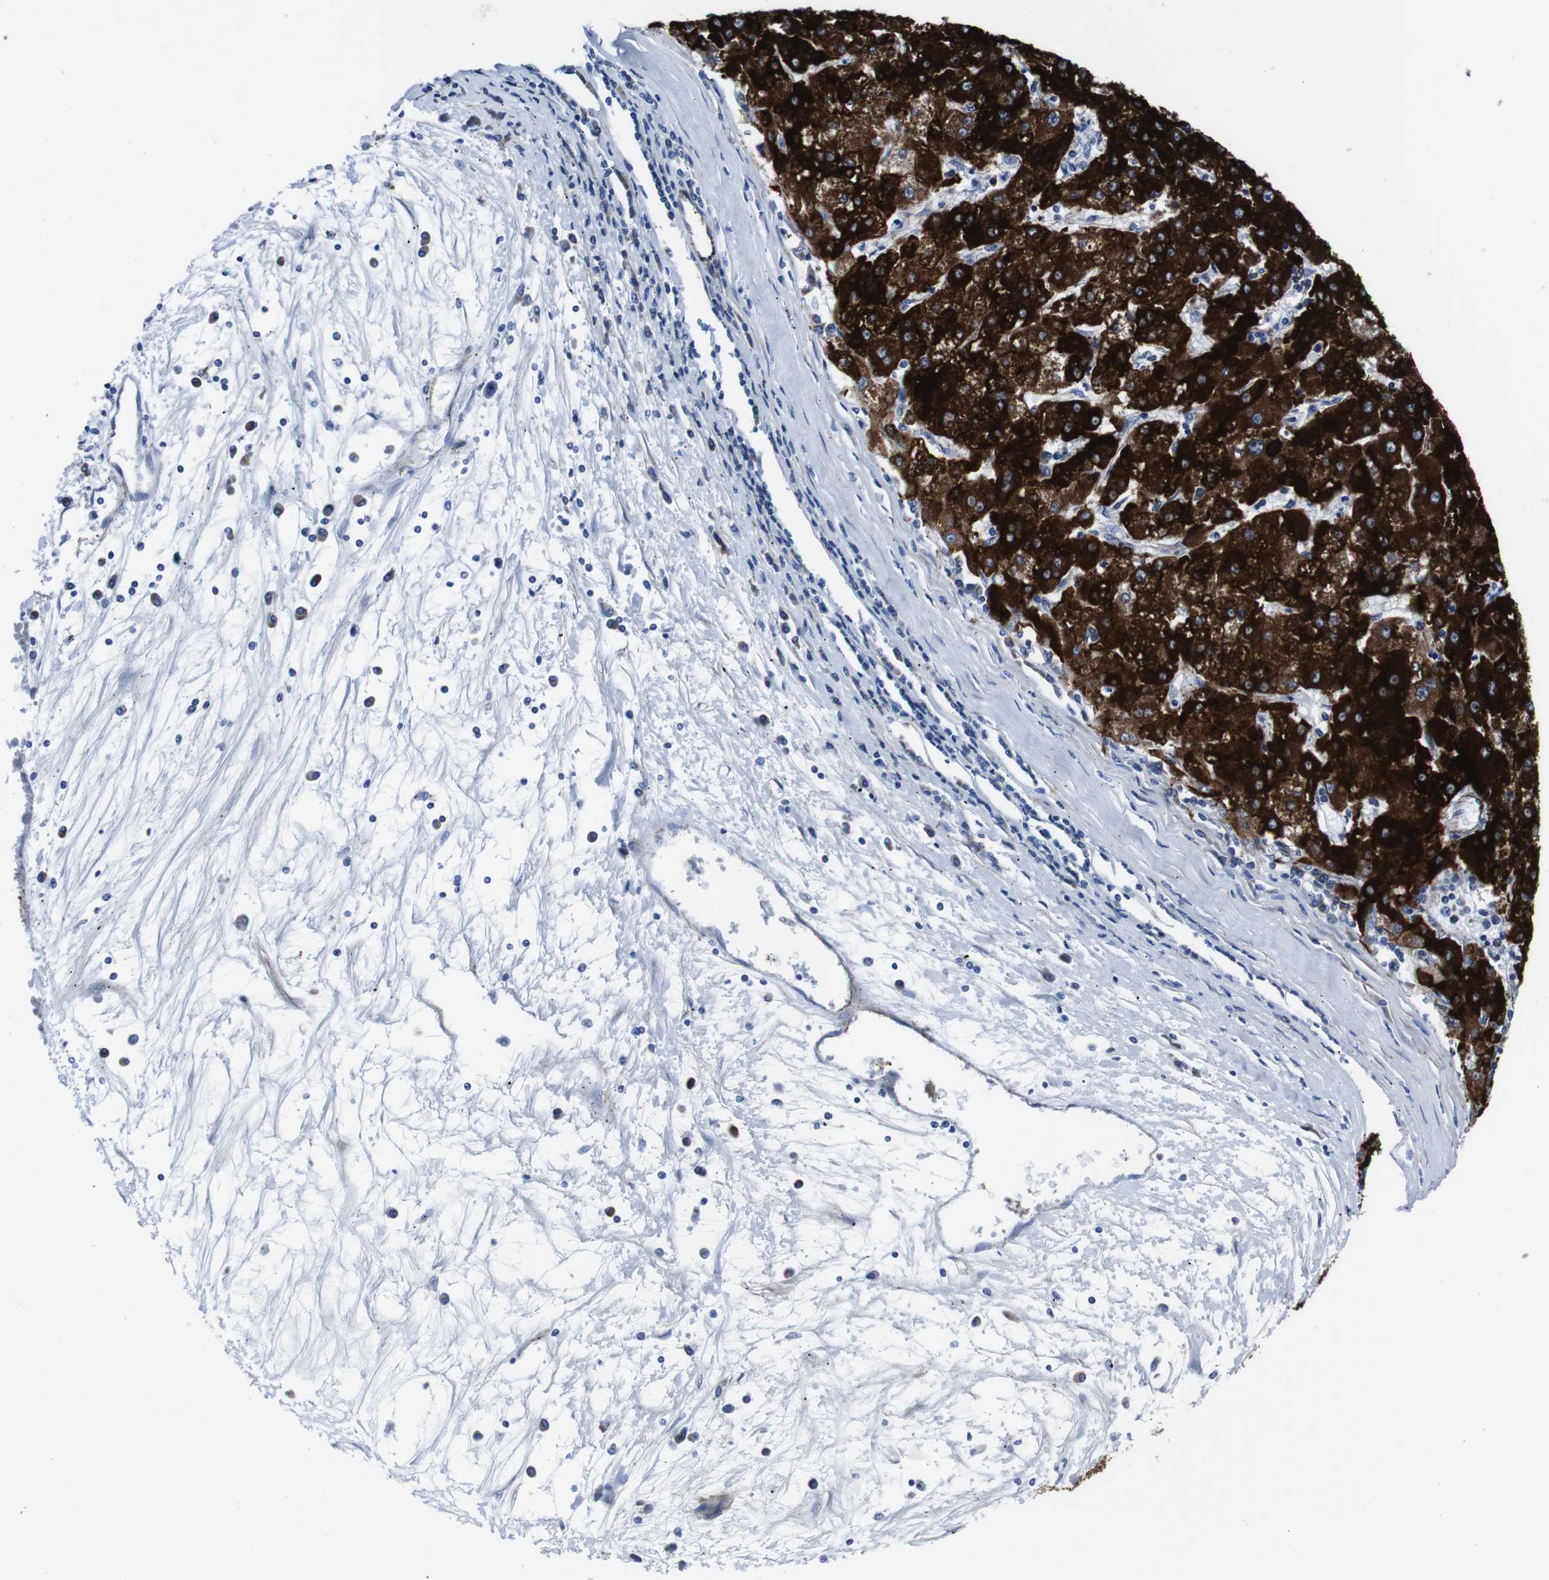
{"staining": {"intensity": "strong", "quantity": ">75%", "location": "cytoplasmic/membranous"}, "tissue": "liver cancer", "cell_type": "Tumor cells", "image_type": "cancer", "snomed": [{"axis": "morphology", "description": "Carcinoma, Hepatocellular, NOS"}, {"axis": "topography", "description": "Liver"}], "caption": "Protein positivity by immunohistochemistry shows strong cytoplasmic/membranous staining in about >75% of tumor cells in liver cancer.", "gene": "NUMB", "patient": {"sex": "male", "age": 72}}